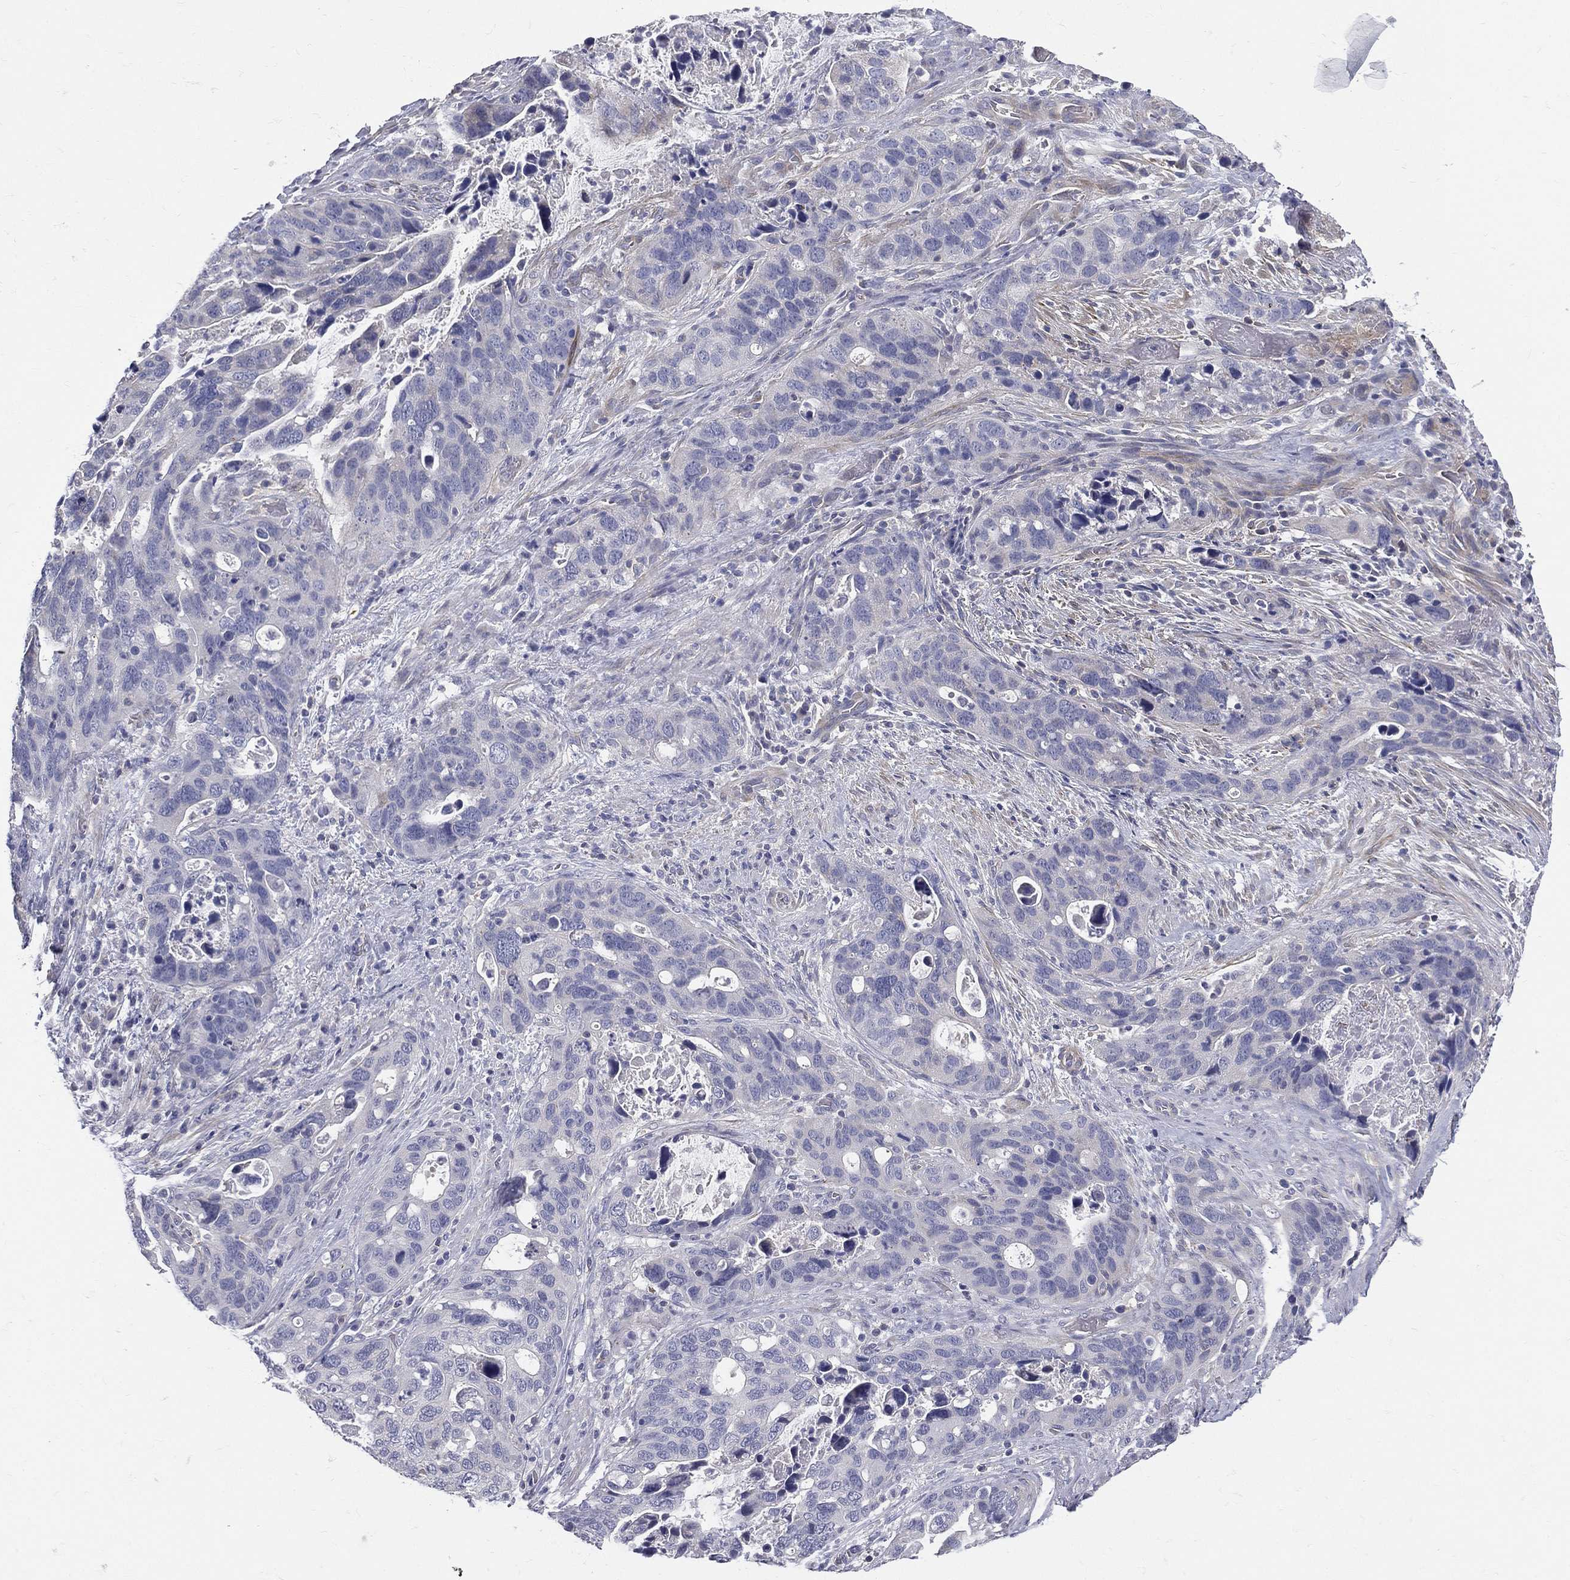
{"staining": {"intensity": "negative", "quantity": "none", "location": "none"}, "tissue": "stomach cancer", "cell_type": "Tumor cells", "image_type": "cancer", "snomed": [{"axis": "morphology", "description": "Adenocarcinoma, NOS"}, {"axis": "topography", "description": "Stomach"}], "caption": "Tumor cells are negative for protein expression in human stomach adenocarcinoma.", "gene": "ETNPPL", "patient": {"sex": "male", "age": 54}}